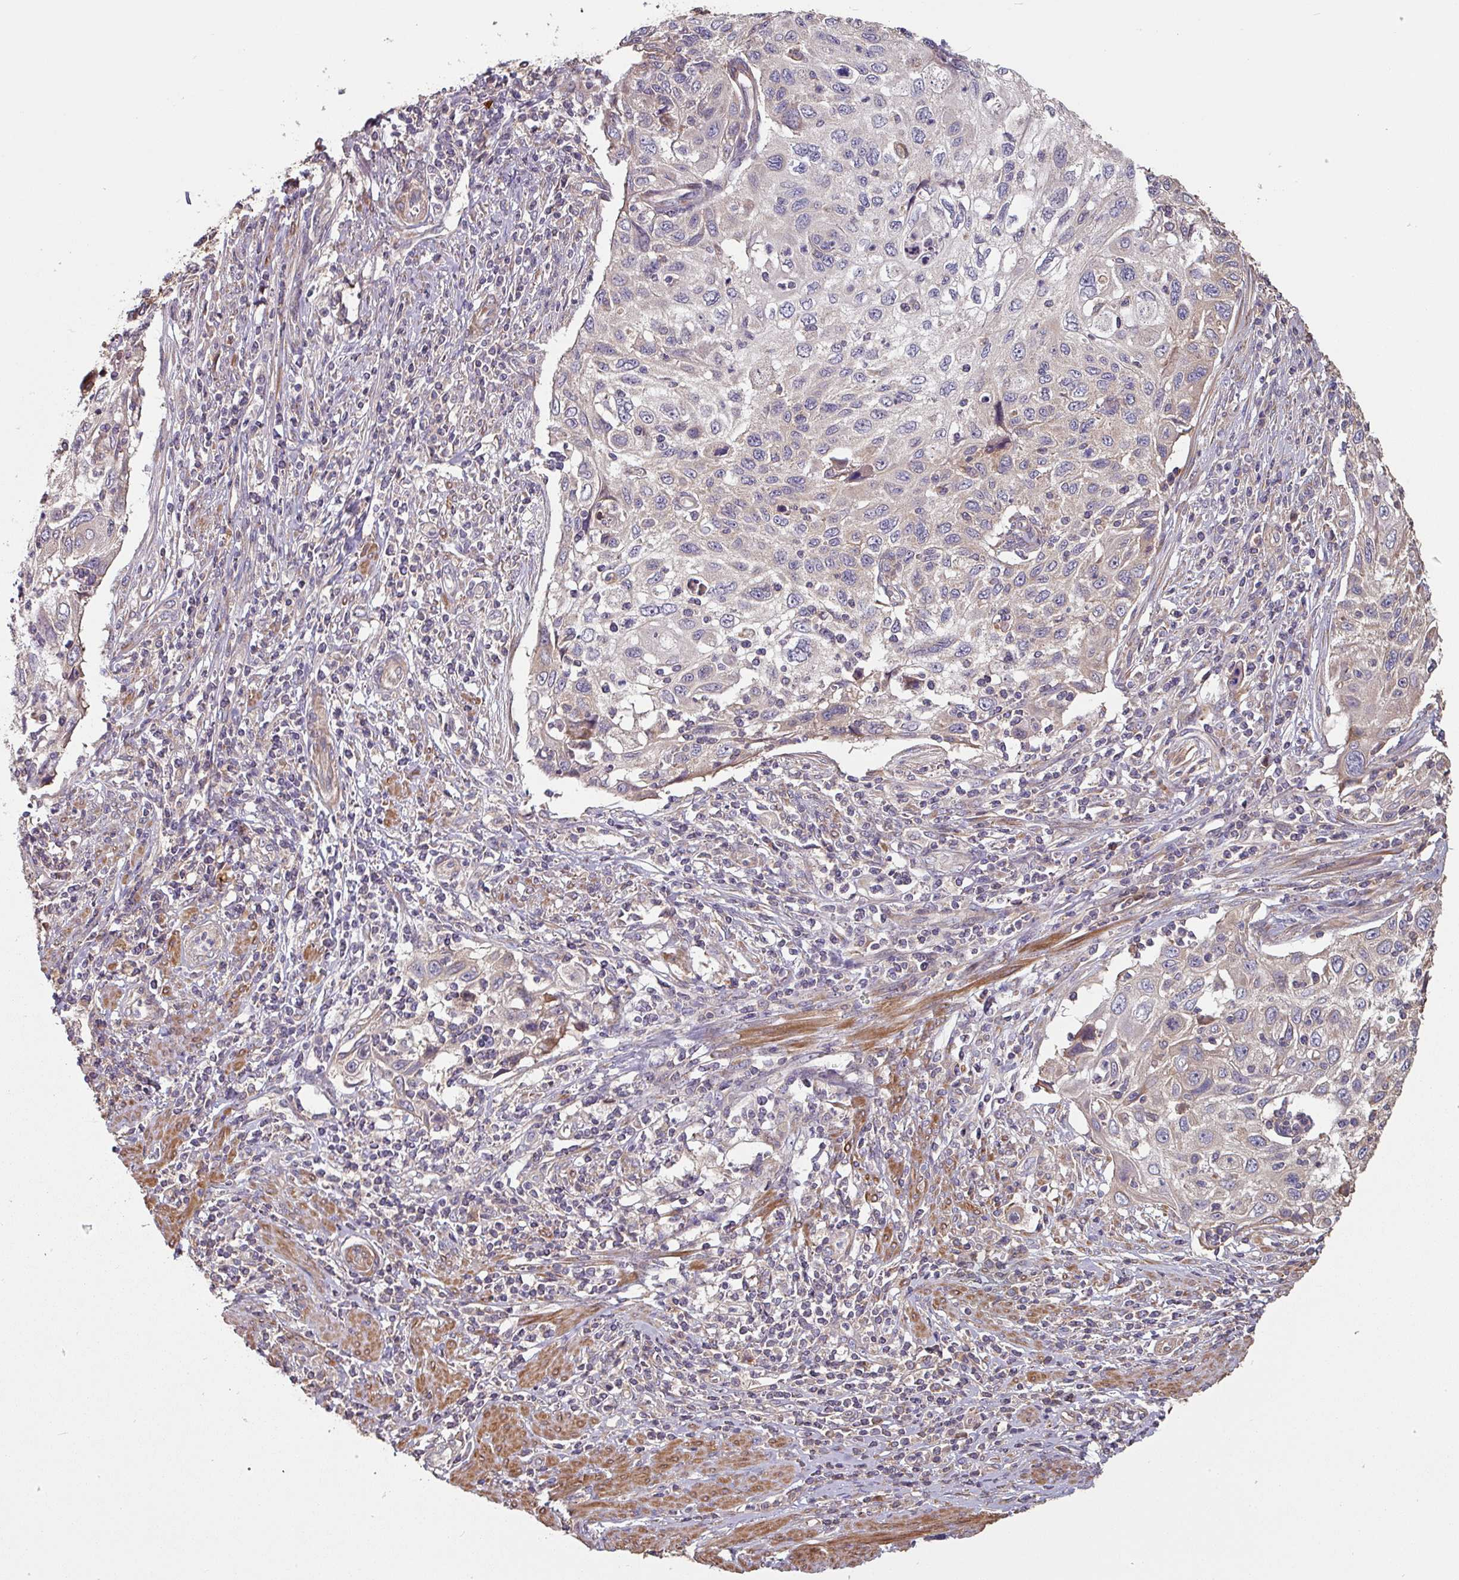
{"staining": {"intensity": "negative", "quantity": "none", "location": "none"}, "tissue": "cervical cancer", "cell_type": "Tumor cells", "image_type": "cancer", "snomed": [{"axis": "morphology", "description": "Squamous cell carcinoma, NOS"}, {"axis": "topography", "description": "Cervix"}], "caption": "Tumor cells show no significant positivity in cervical cancer (squamous cell carcinoma).", "gene": "SIK1", "patient": {"sex": "female", "age": 70}}